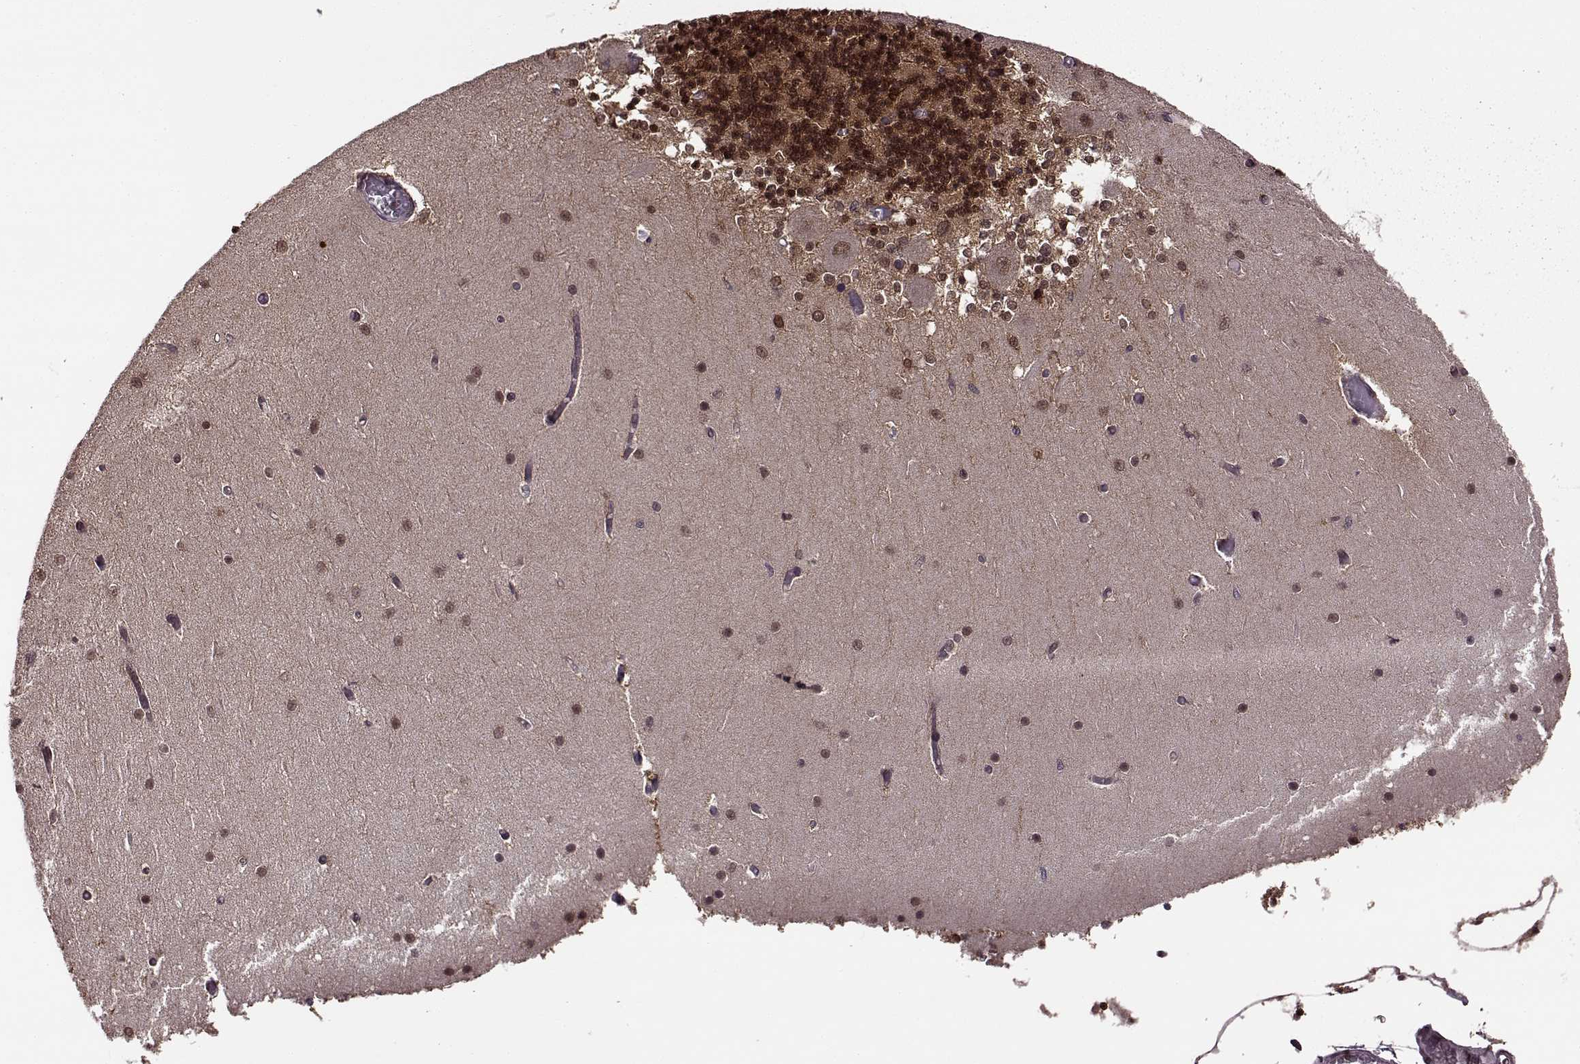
{"staining": {"intensity": "strong", "quantity": ">75%", "location": "cytoplasmic/membranous,nuclear"}, "tissue": "cerebellum", "cell_type": "Cells in granular layer", "image_type": "normal", "snomed": [{"axis": "morphology", "description": "Normal tissue, NOS"}, {"axis": "topography", "description": "Cerebellum"}], "caption": "DAB (3,3'-diaminobenzidine) immunohistochemical staining of normal human cerebellum shows strong cytoplasmic/membranous,nuclear protein expression in about >75% of cells in granular layer.", "gene": "FTO", "patient": {"sex": "female", "age": 28}}